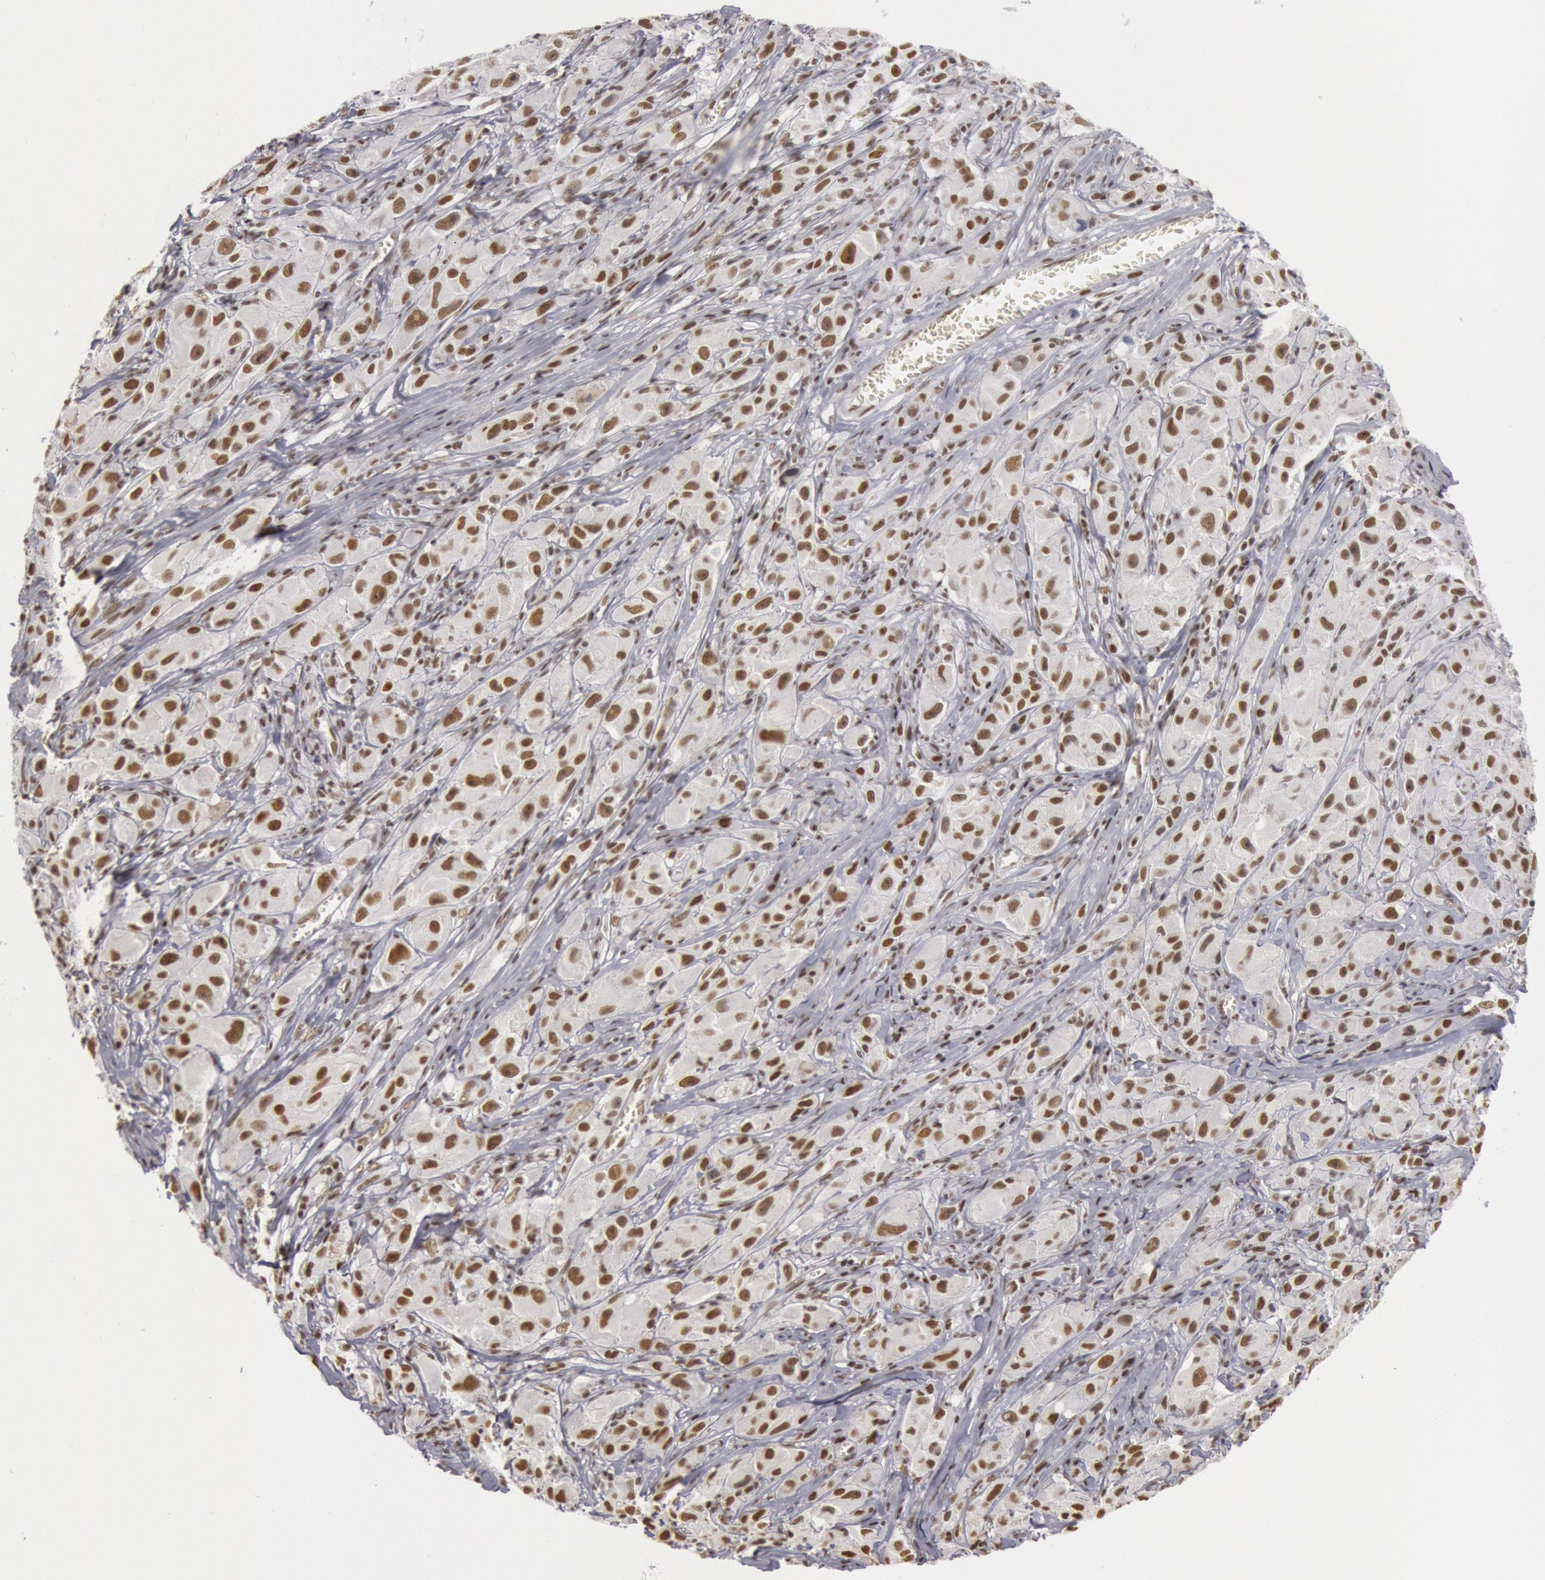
{"staining": {"intensity": "strong", "quantity": ">75%", "location": "nuclear"}, "tissue": "melanoma", "cell_type": "Tumor cells", "image_type": "cancer", "snomed": [{"axis": "morphology", "description": "Malignant melanoma, NOS"}, {"axis": "topography", "description": "Skin"}], "caption": "IHC of human melanoma shows high levels of strong nuclear positivity in about >75% of tumor cells.", "gene": "ESS2", "patient": {"sex": "male", "age": 56}}